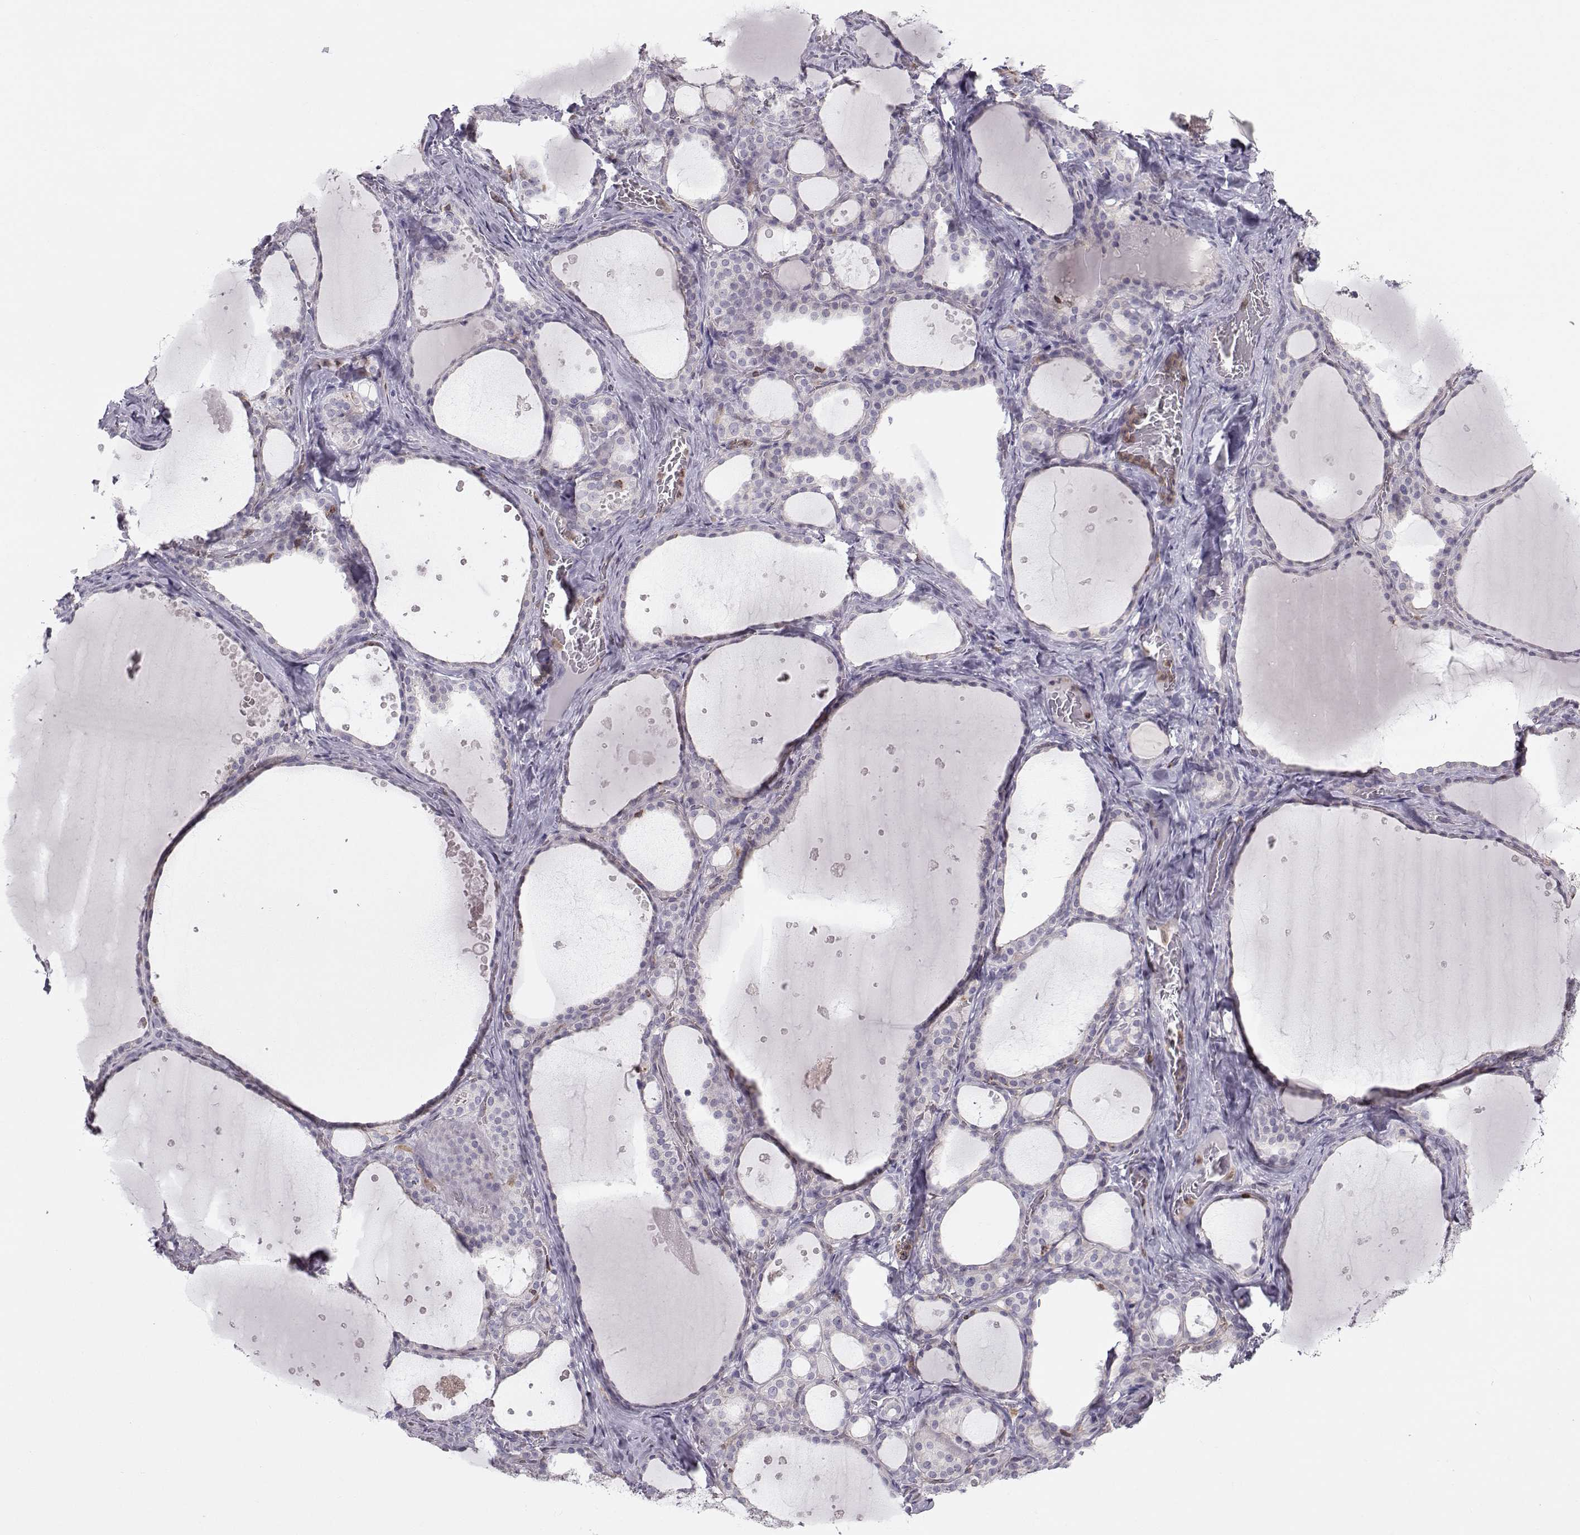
{"staining": {"intensity": "negative", "quantity": "none", "location": "none"}, "tissue": "thyroid gland", "cell_type": "Glandular cells", "image_type": "normal", "snomed": [{"axis": "morphology", "description": "Normal tissue, NOS"}, {"axis": "topography", "description": "Thyroid gland"}], "caption": "Photomicrograph shows no protein expression in glandular cells of benign thyroid gland. (Brightfield microscopy of DAB (3,3'-diaminobenzidine) immunohistochemistry at high magnification).", "gene": "ZBTB32", "patient": {"sex": "male", "age": 63}}